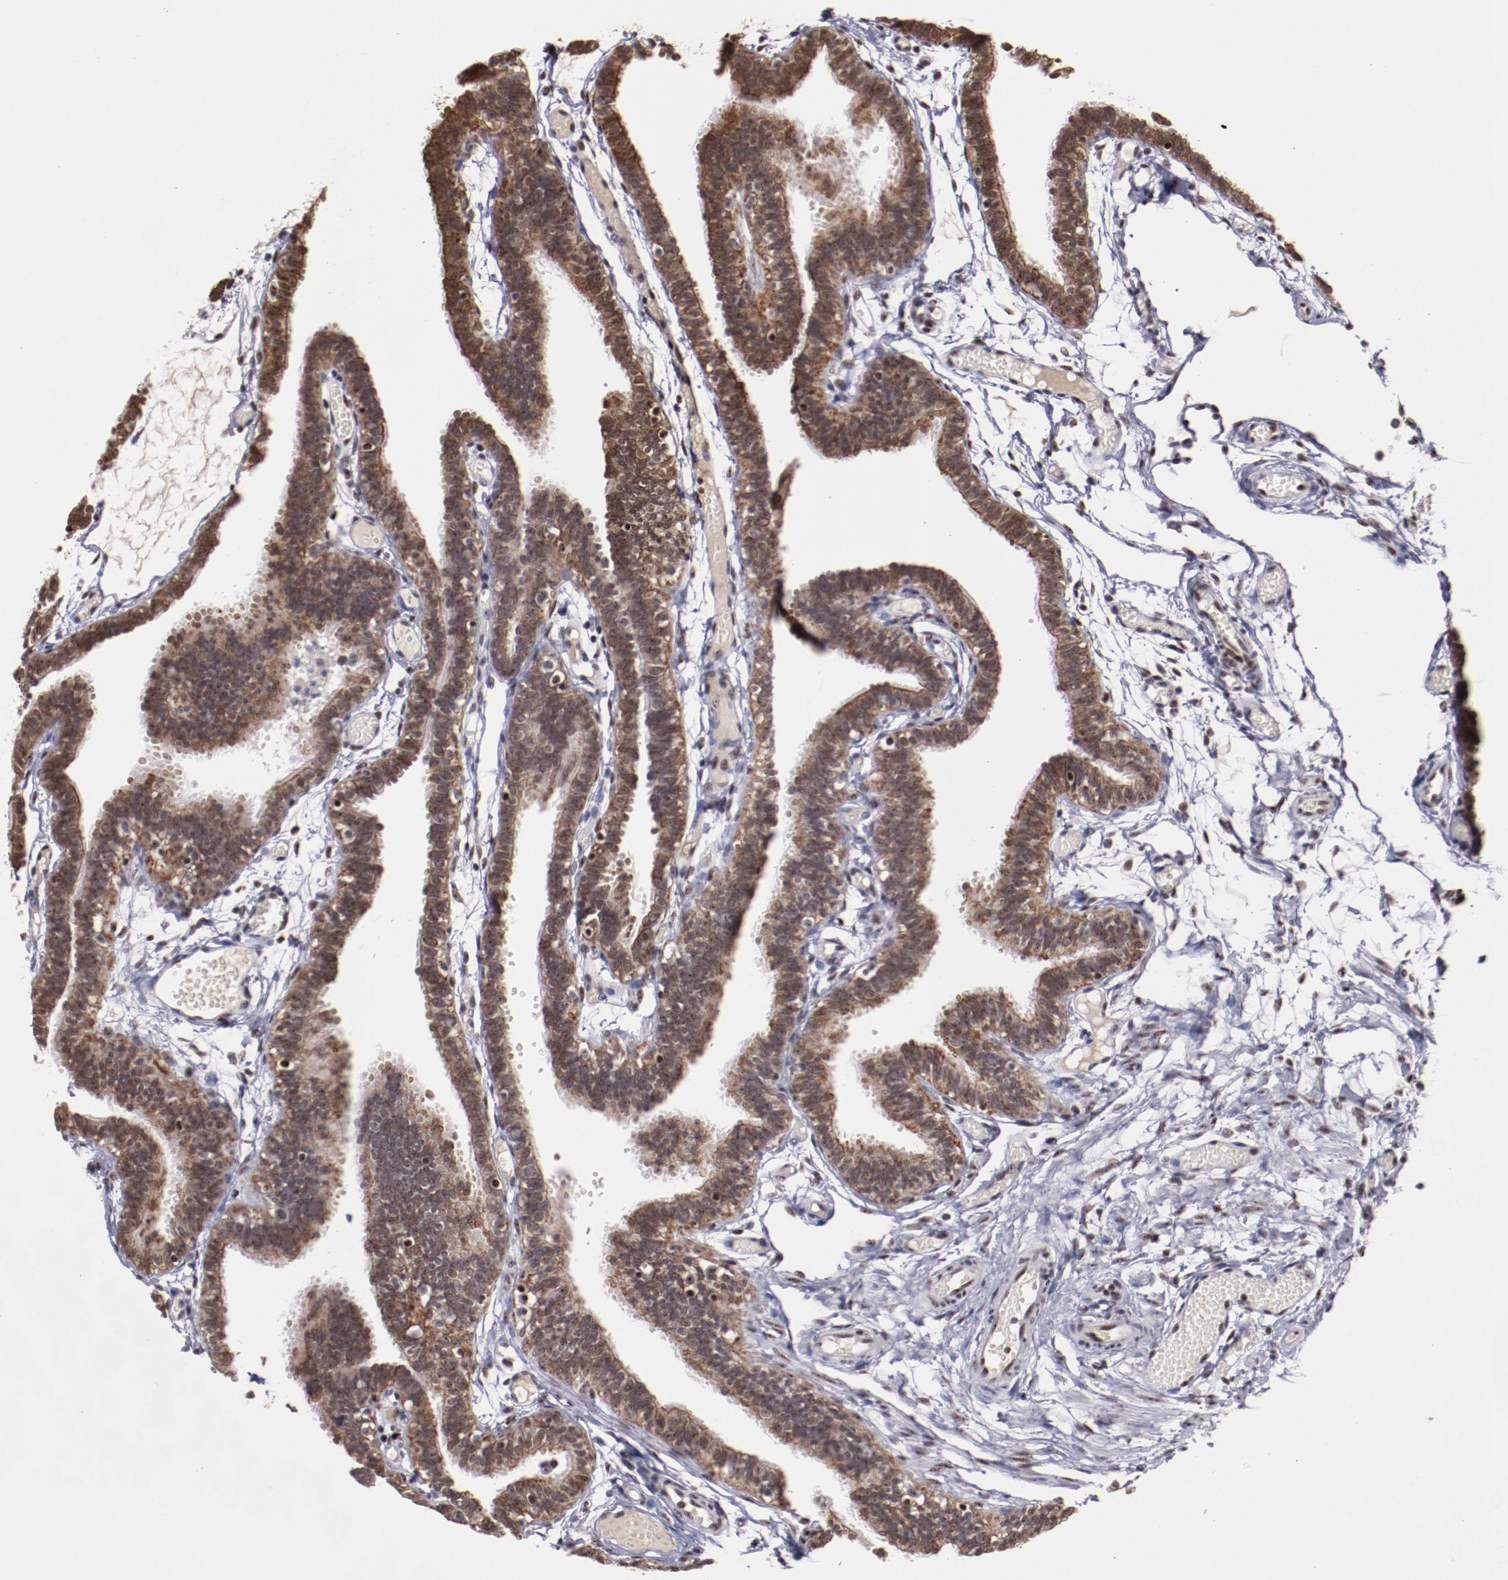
{"staining": {"intensity": "weak", "quantity": "25%-75%", "location": "cytoplasmic/membranous,nuclear"}, "tissue": "fallopian tube", "cell_type": "Glandular cells", "image_type": "normal", "snomed": [{"axis": "morphology", "description": "Normal tissue, NOS"}, {"axis": "topography", "description": "Fallopian tube"}], "caption": "Approximately 25%-75% of glandular cells in unremarkable fallopian tube demonstrate weak cytoplasmic/membranous,nuclear protein positivity as visualized by brown immunohistochemical staining.", "gene": "DDX24", "patient": {"sex": "female", "age": 29}}